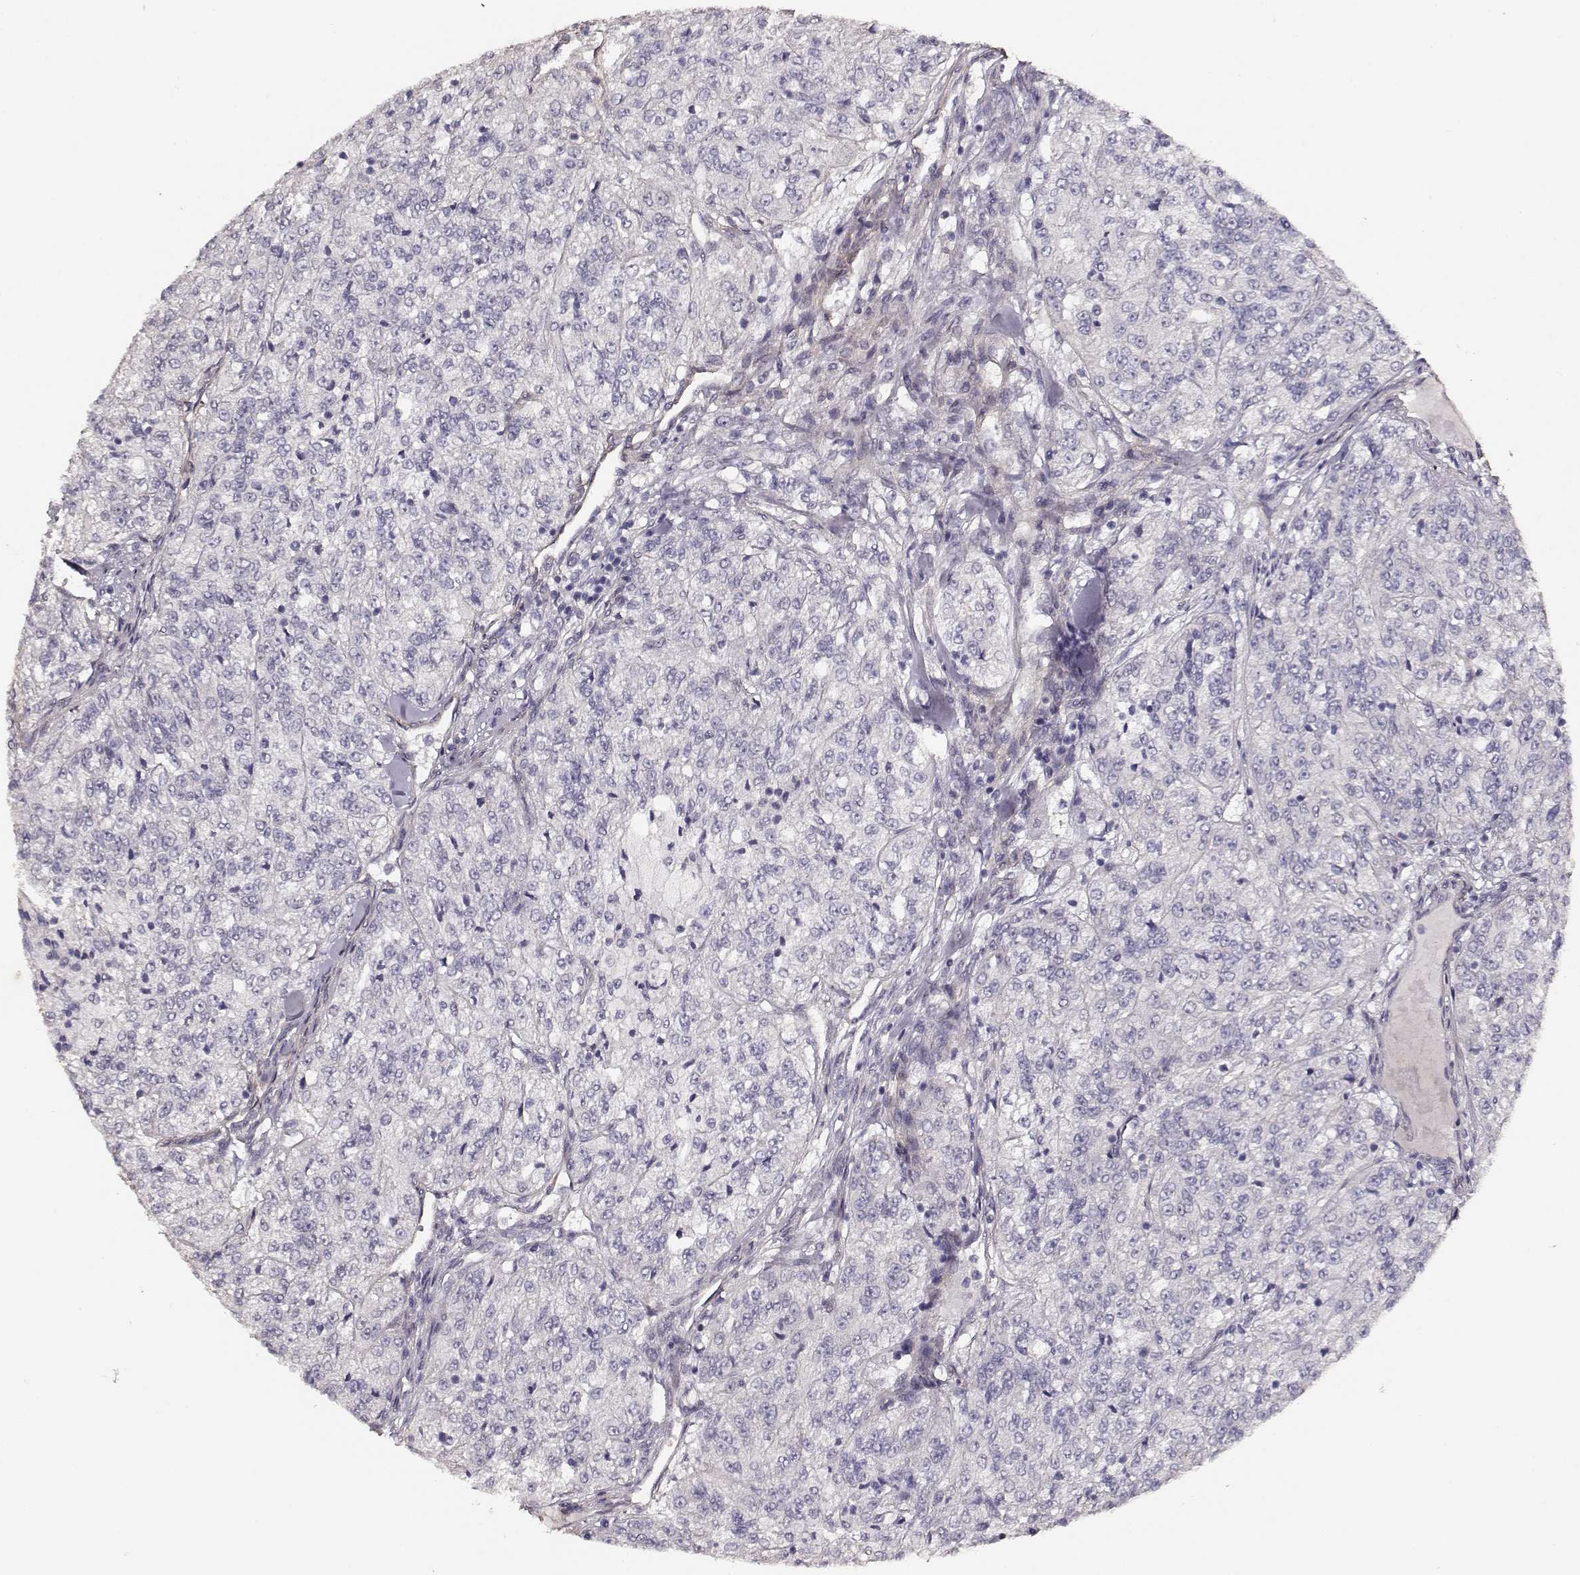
{"staining": {"intensity": "negative", "quantity": "none", "location": "none"}, "tissue": "renal cancer", "cell_type": "Tumor cells", "image_type": "cancer", "snomed": [{"axis": "morphology", "description": "Adenocarcinoma, NOS"}, {"axis": "topography", "description": "Kidney"}], "caption": "Micrograph shows no significant protein staining in tumor cells of renal cancer (adenocarcinoma).", "gene": "LAMA5", "patient": {"sex": "female", "age": 63}}